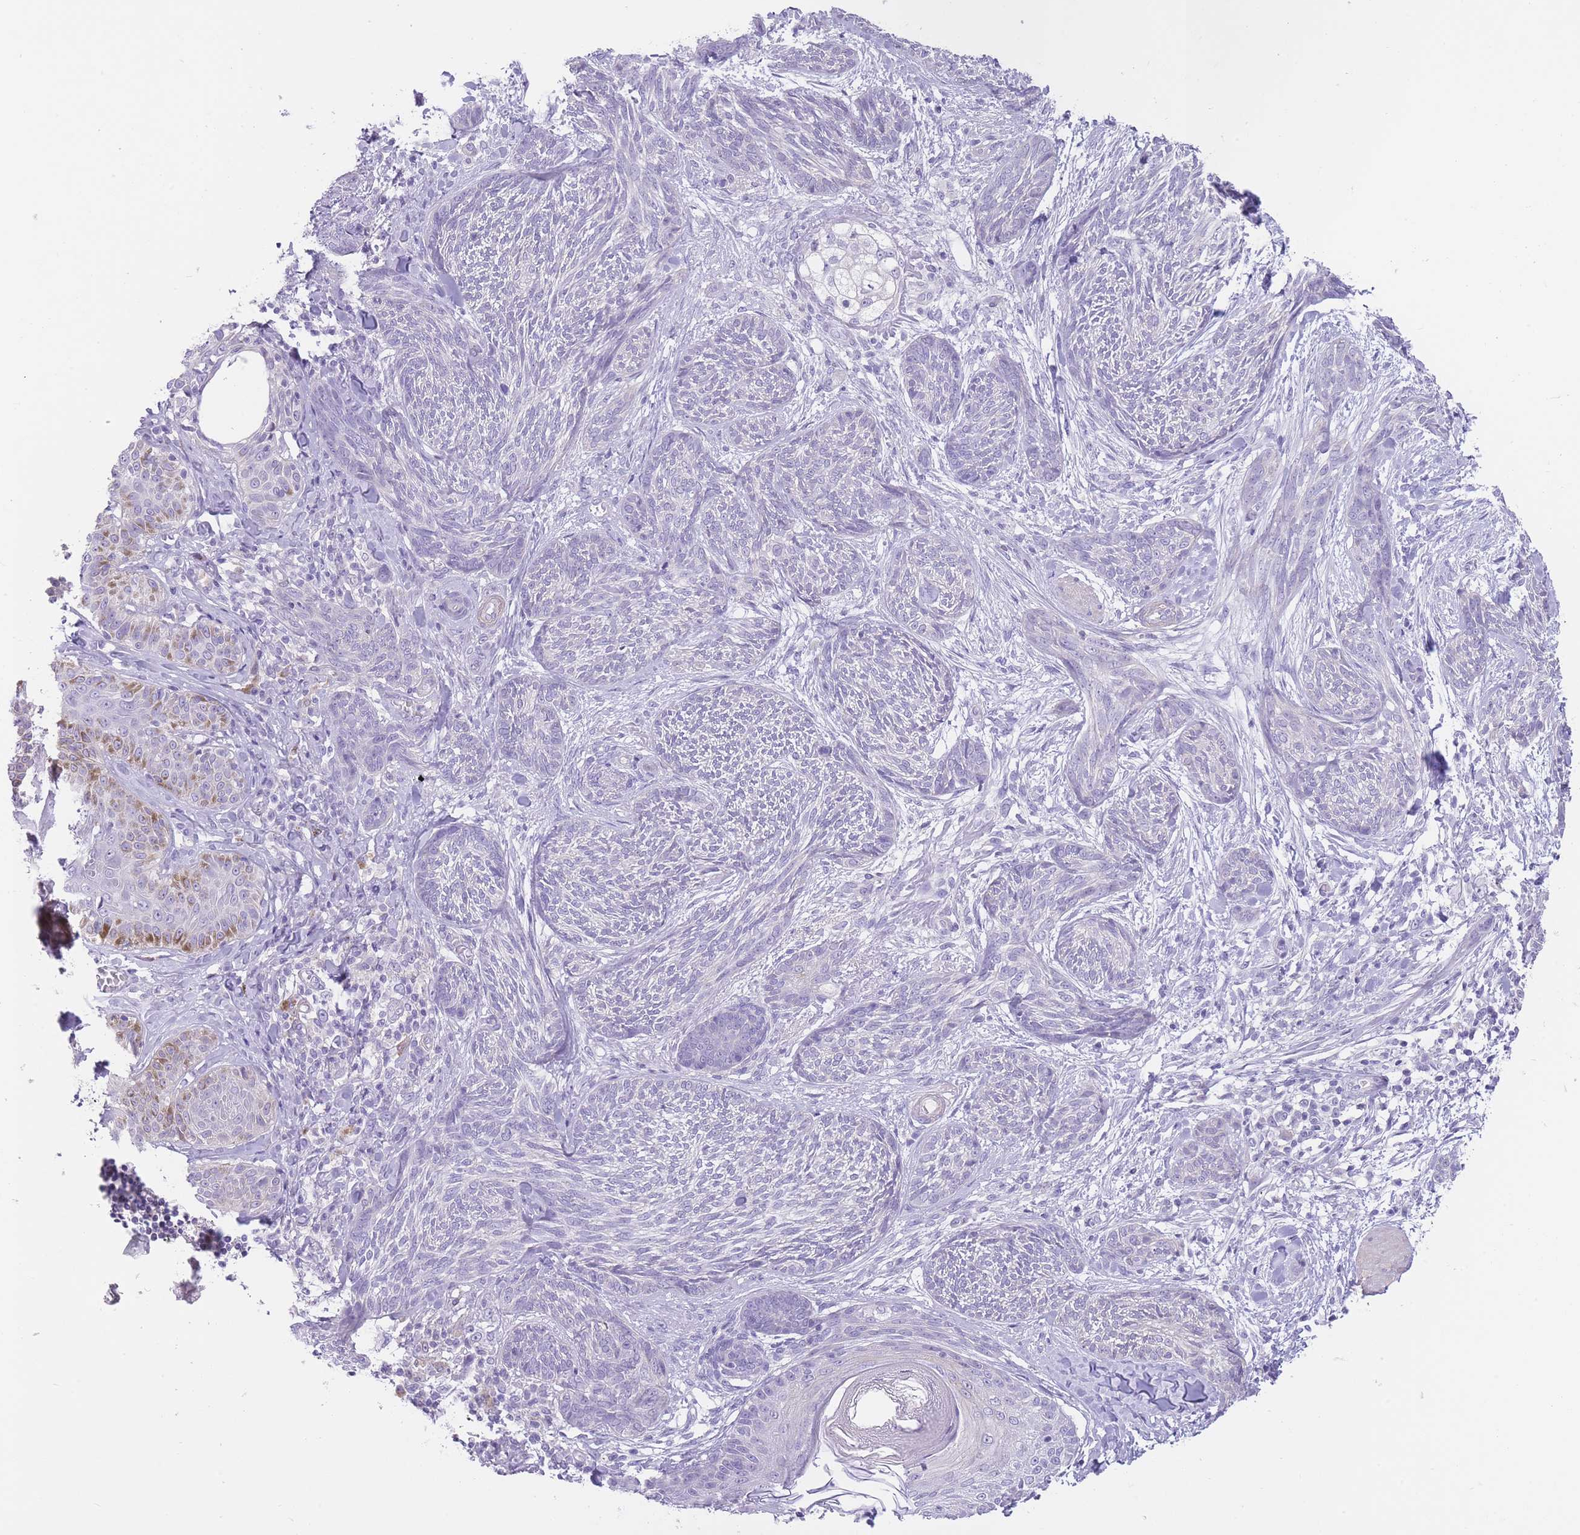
{"staining": {"intensity": "negative", "quantity": "none", "location": "none"}, "tissue": "skin cancer", "cell_type": "Tumor cells", "image_type": "cancer", "snomed": [{"axis": "morphology", "description": "Basal cell carcinoma"}, {"axis": "topography", "description": "Skin"}], "caption": "Histopathology image shows no significant protein expression in tumor cells of skin basal cell carcinoma.", "gene": "OR11H12", "patient": {"sex": "male", "age": 73}}